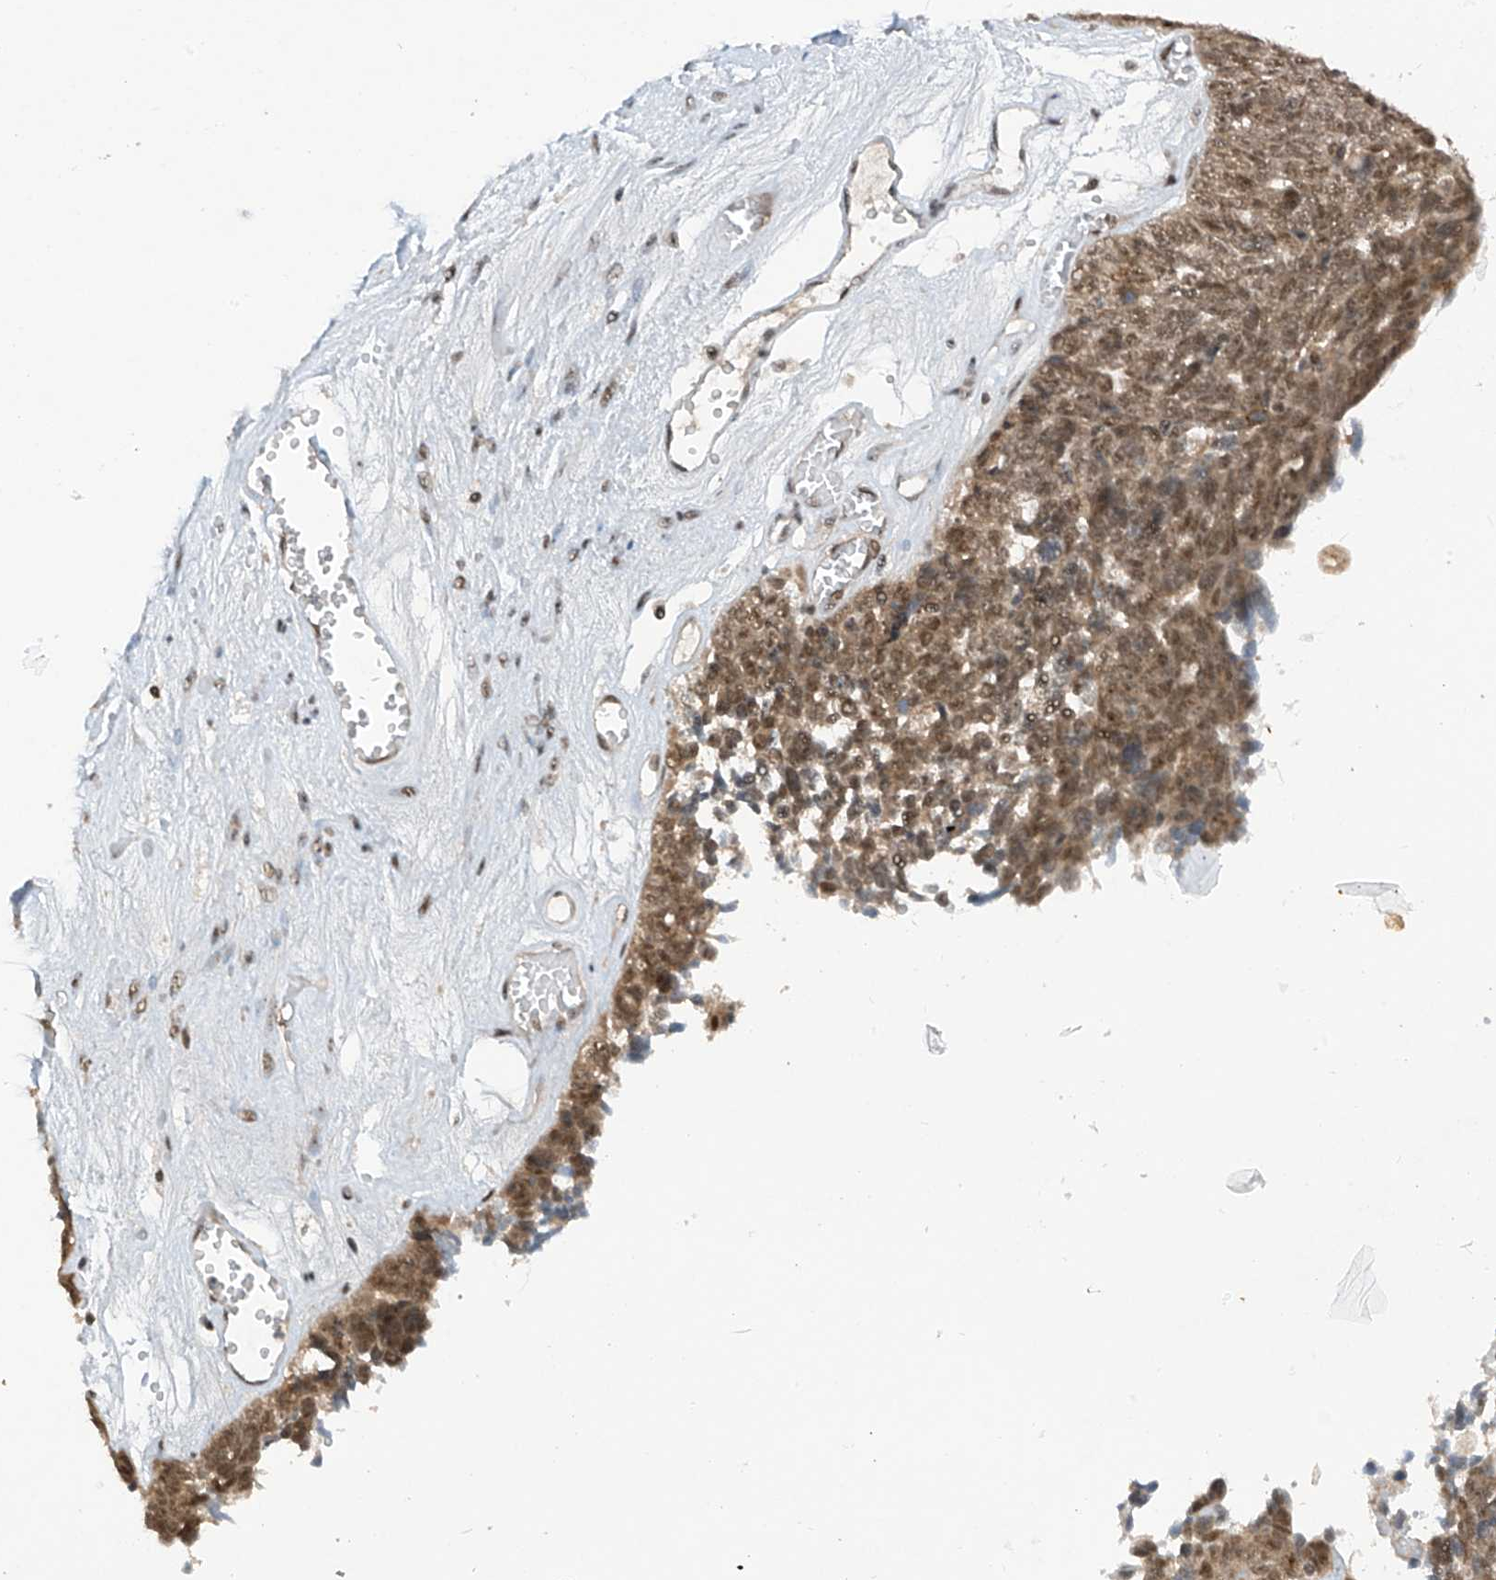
{"staining": {"intensity": "moderate", "quantity": ">75%", "location": "cytoplasmic/membranous,nuclear"}, "tissue": "ovarian cancer", "cell_type": "Tumor cells", "image_type": "cancer", "snomed": [{"axis": "morphology", "description": "Cystadenocarcinoma, serous, NOS"}, {"axis": "topography", "description": "Ovary"}], "caption": "Approximately >75% of tumor cells in ovarian serous cystadenocarcinoma exhibit moderate cytoplasmic/membranous and nuclear protein positivity as visualized by brown immunohistochemical staining.", "gene": "RPAIN", "patient": {"sex": "female", "age": 79}}